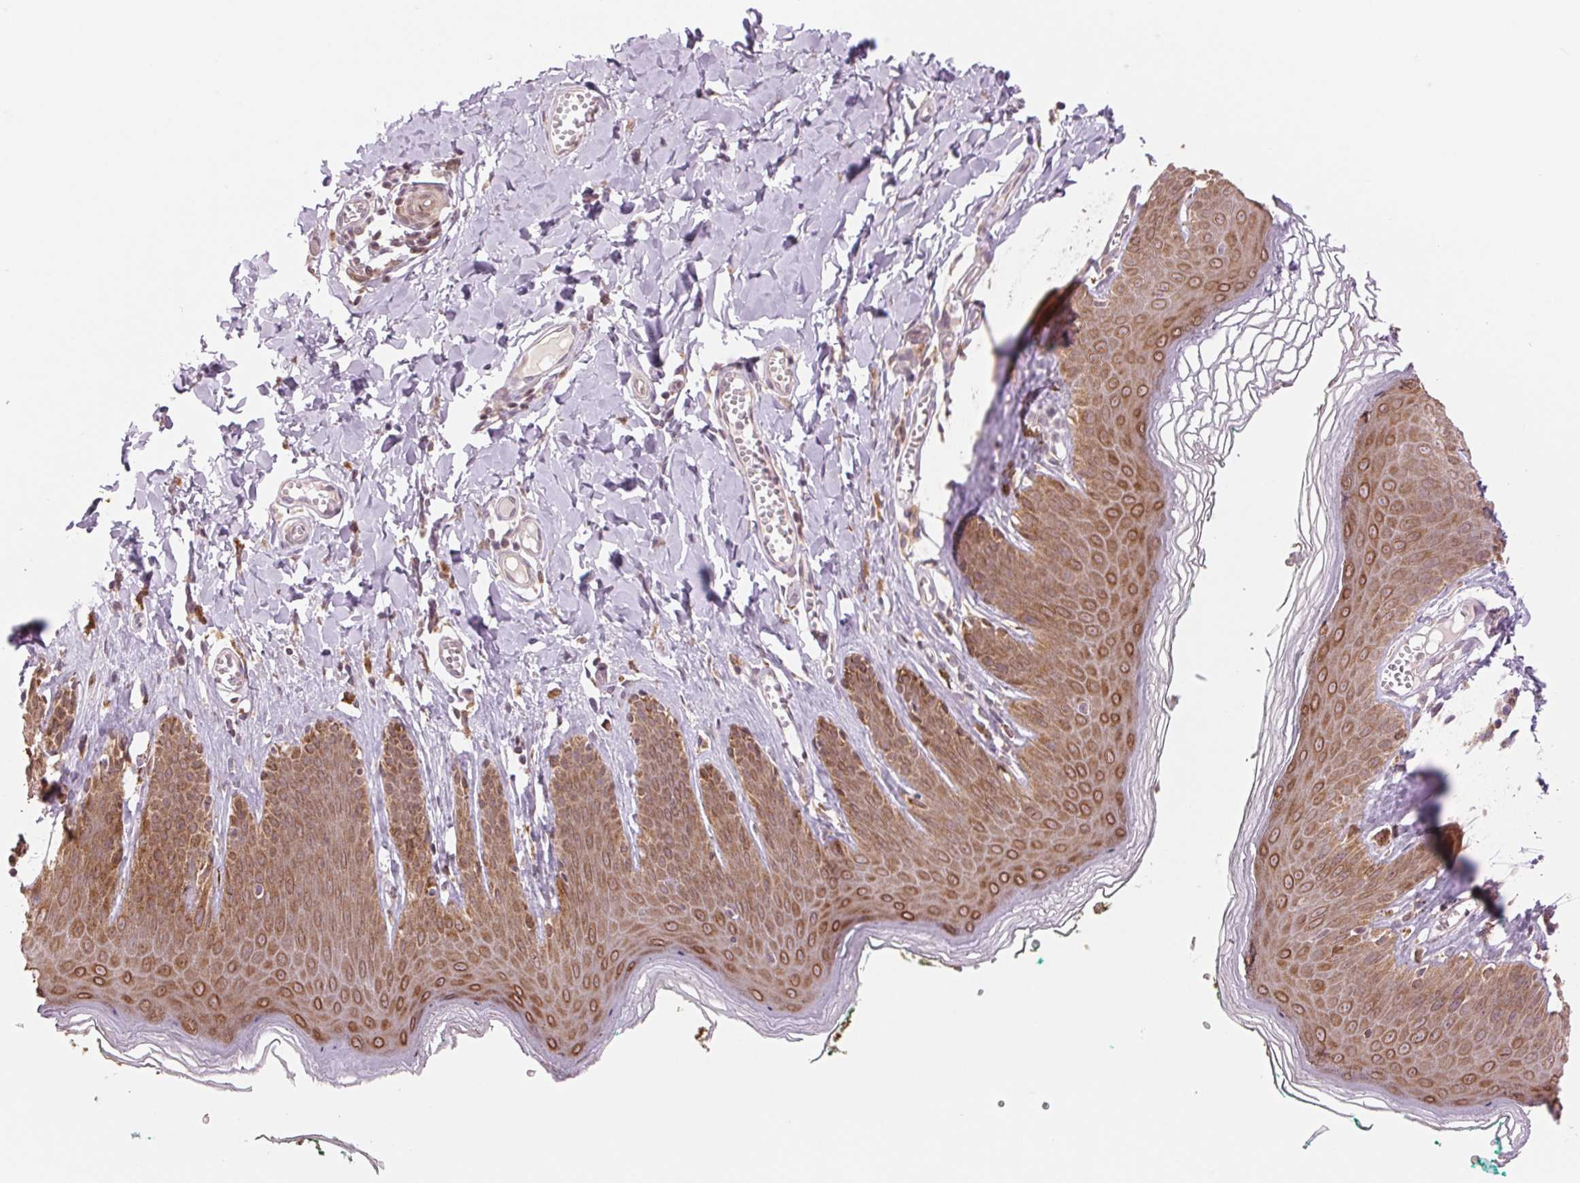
{"staining": {"intensity": "moderate", "quantity": ">75%", "location": "cytoplasmic/membranous"}, "tissue": "skin", "cell_type": "Epidermal cells", "image_type": "normal", "snomed": [{"axis": "morphology", "description": "Normal tissue, NOS"}, {"axis": "topography", "description": "Vulva"}, {"axis": "topography", "description": "Peripheral nerve tissue"}], "caption": "A medium amount of moderate cytoplasmic/membranous positivity is appreciated in about >75% of epidermal cells in unremarkable skin. The protein is stained brown, and the nuclei are stained in blue (DAB (3,3'-diaminobenzidine) IHC with brightfield microscopy, high magnification).", "gene": "TECR", "patient": {"sex": "female", "age": 66}}